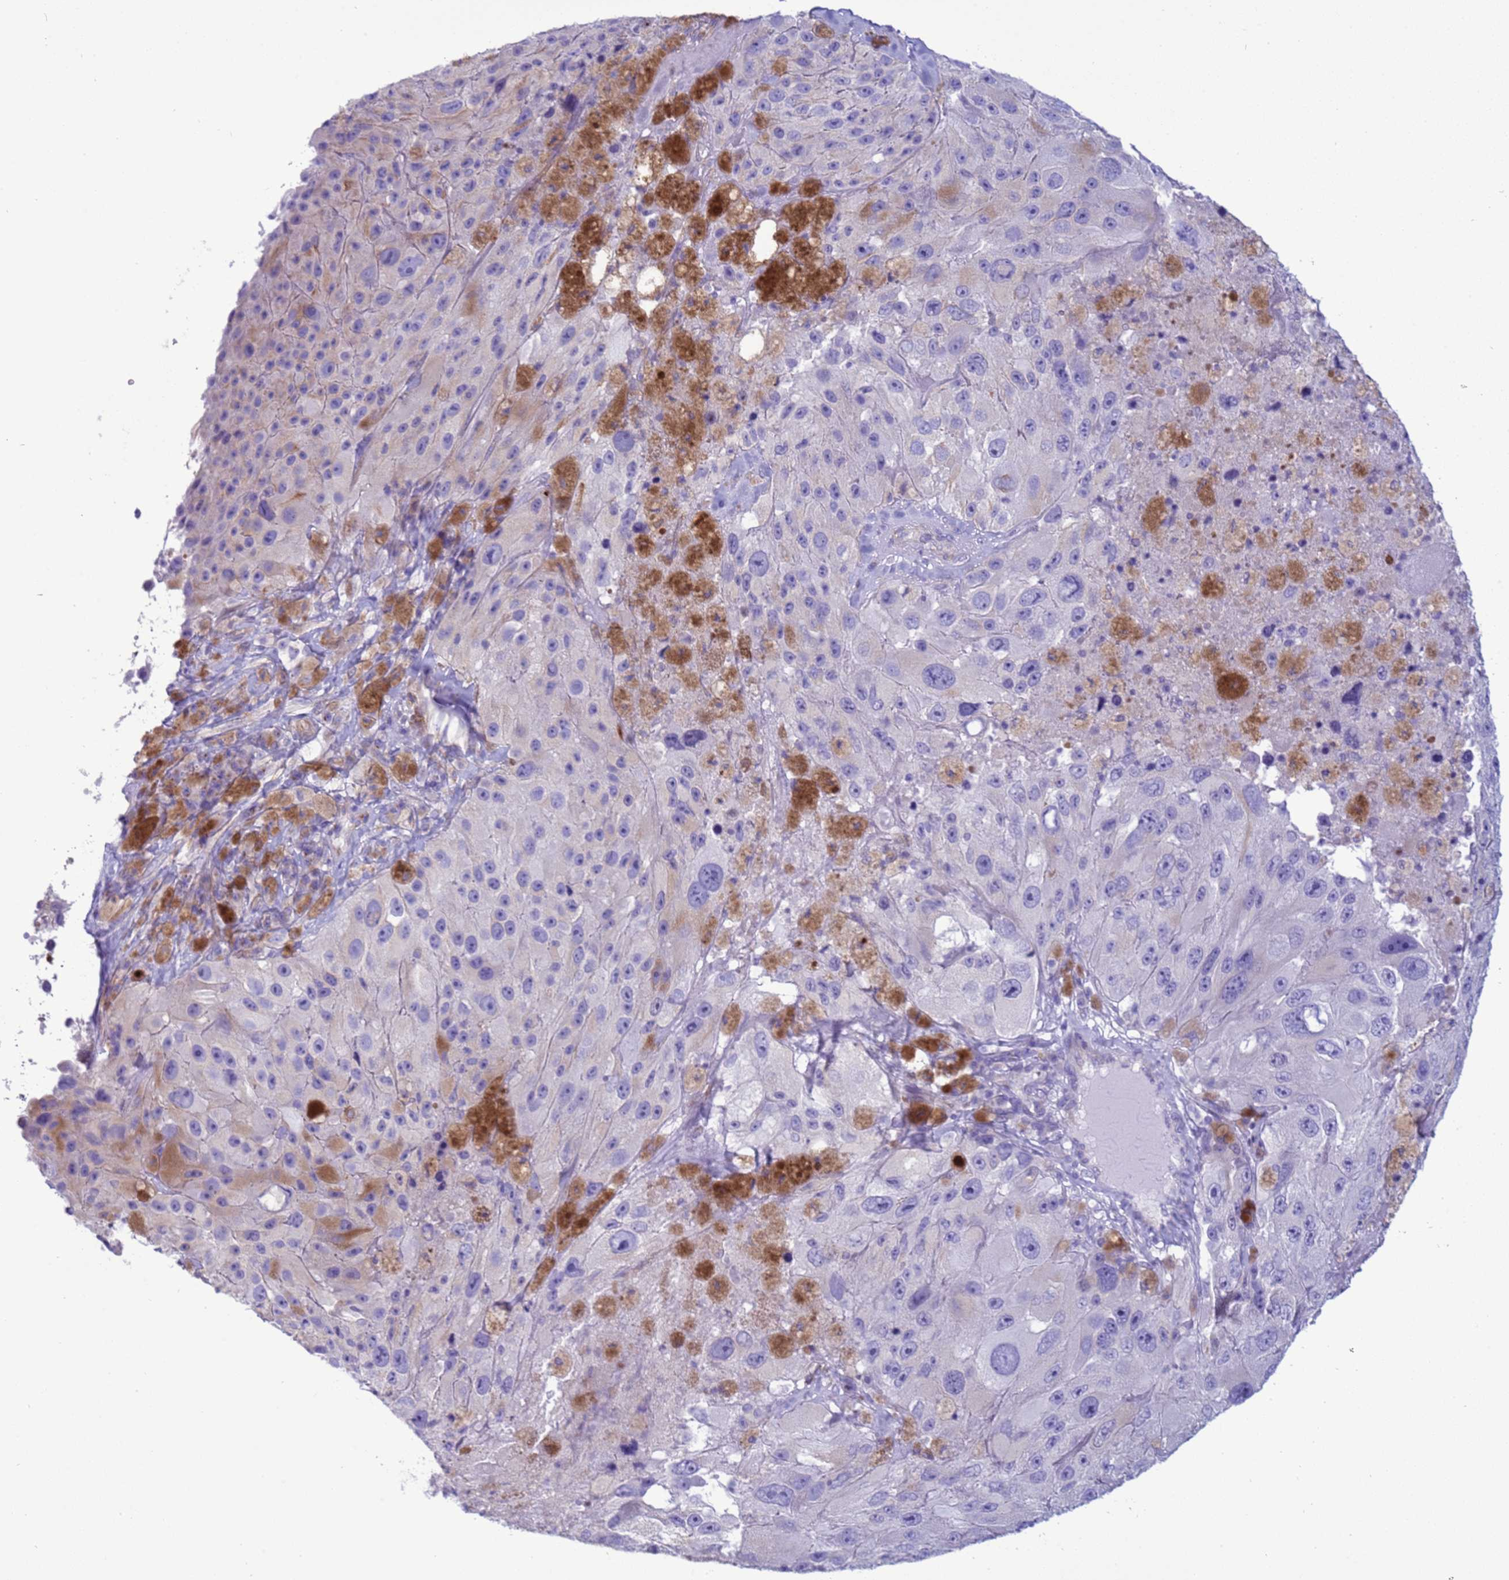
{"staining": {"intensity": "negative", "quantity": "none", "location": "none"}, "tissue": "melanoma", "cell_type": "Tumor cells", "image_type": "cancer", "snomed": [{"axis": "morphology", "description": "Malignant melanoma, Metastatic site"}, {"axis": "topography", "description": "Lymph node"}], "caption": "IHC histopathology image of neoplastic tissue: melanoma stained with DAB (3,3'-diaminobenzidine) exhibits no significant protein expression in tumor cells. (Immunohistochemistry, brightfield microscopy, high magnification).", "gene": "CST4", "patient": {"sex": "male", "age": 62}}